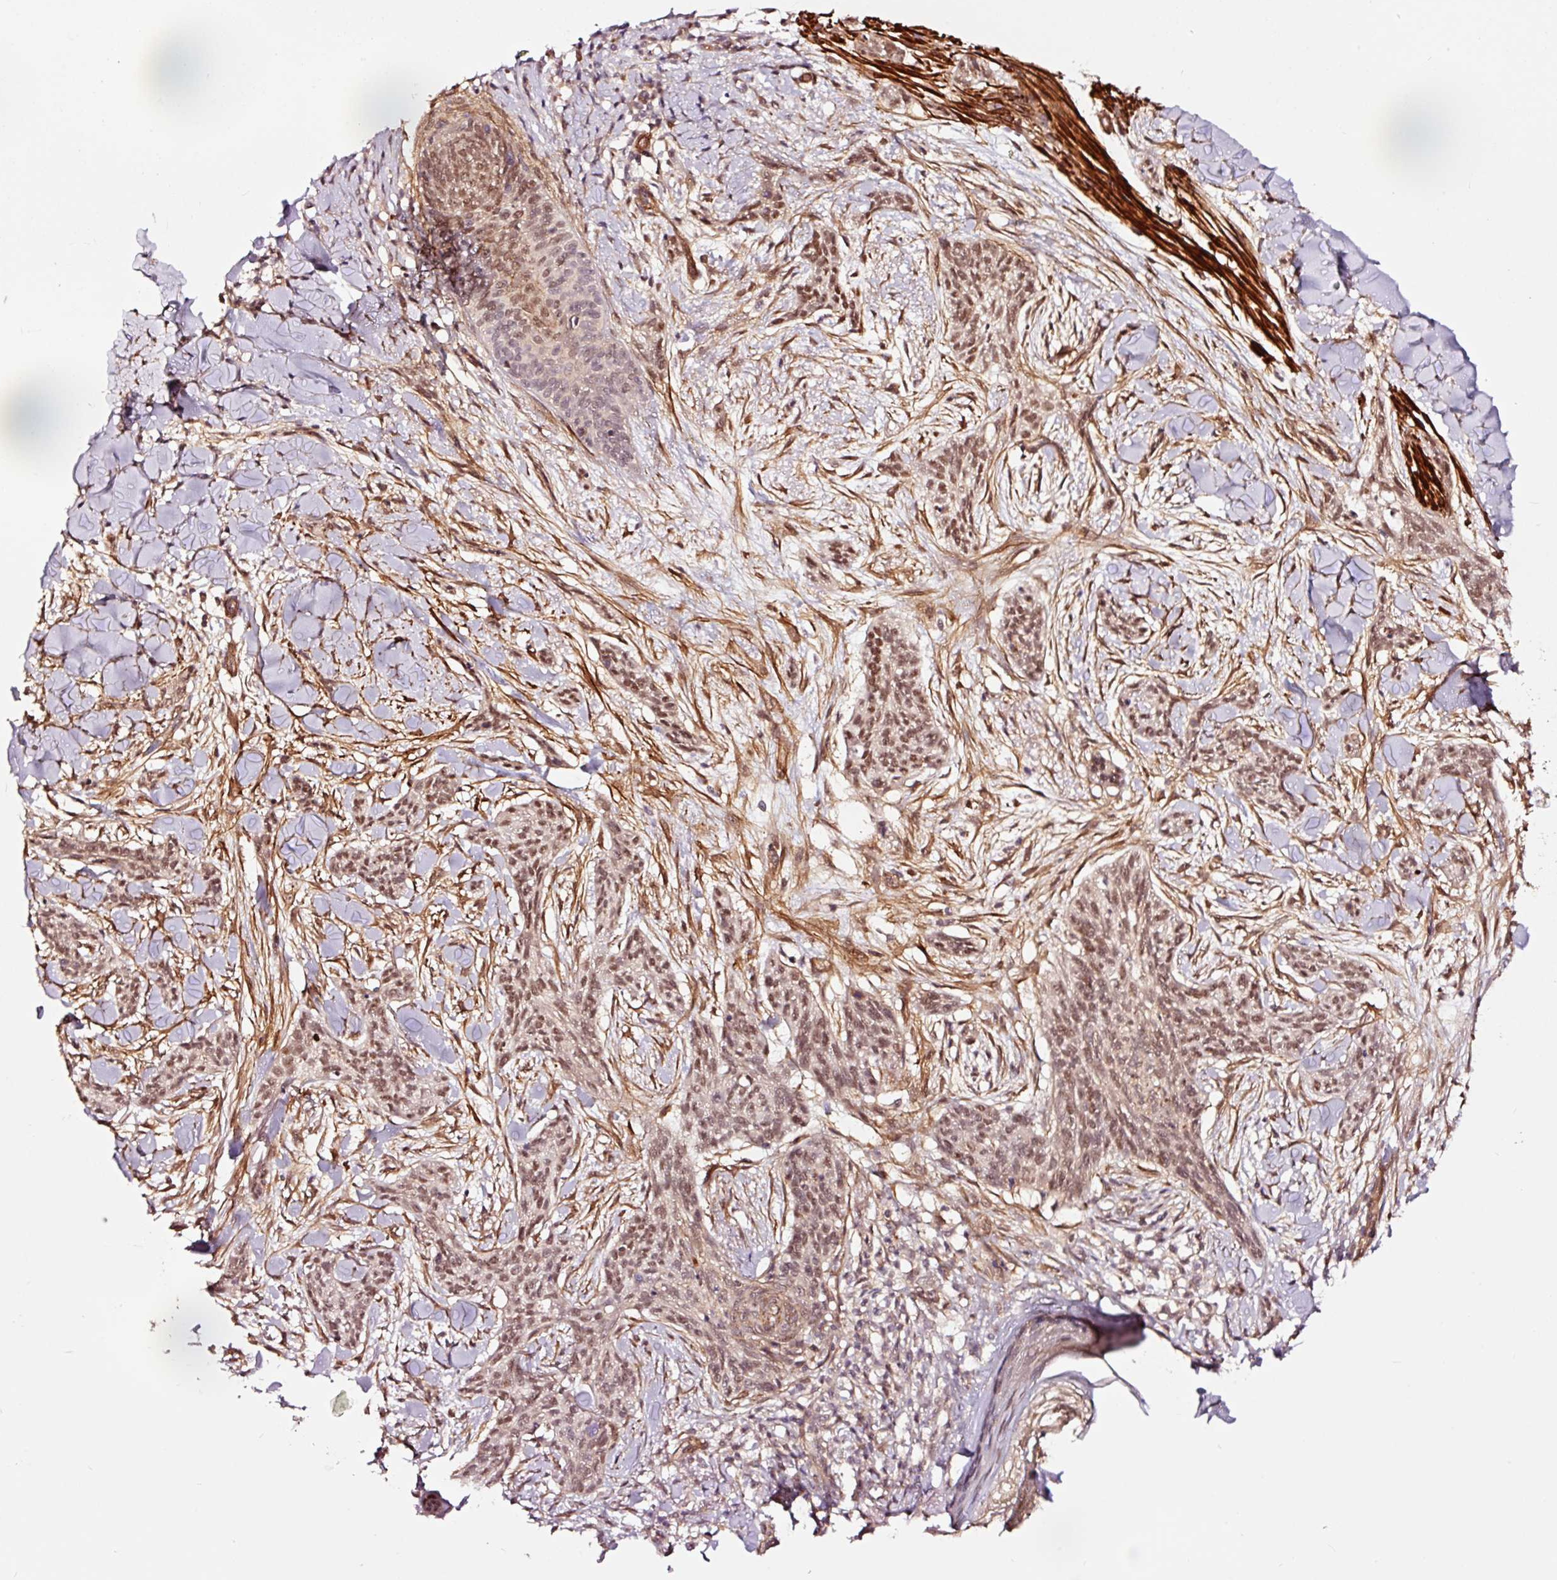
{"staining": {"intensity": "moderate", "quantity": ">75%", "location": "nuclear"}, "tissue": "skin cancer", "cell_type": "Tumor cells", "image_type": "cancer", "snomed": [{"axis": "morphology", "description": "Basal cell carcinoma"}, {"axis": "topography", "description": "Skin"}], "caption": "Brown immunohistochemical staining in human skin cancer reveals moderate nuclear positivity in approximately >75% of tumor cells. (DAB (3,3'-diaminobenzidine) IHC with brightfield microscopy, high magnification).", "gene": "TPM1", "patient": {"sex": "male", "age": 52}}